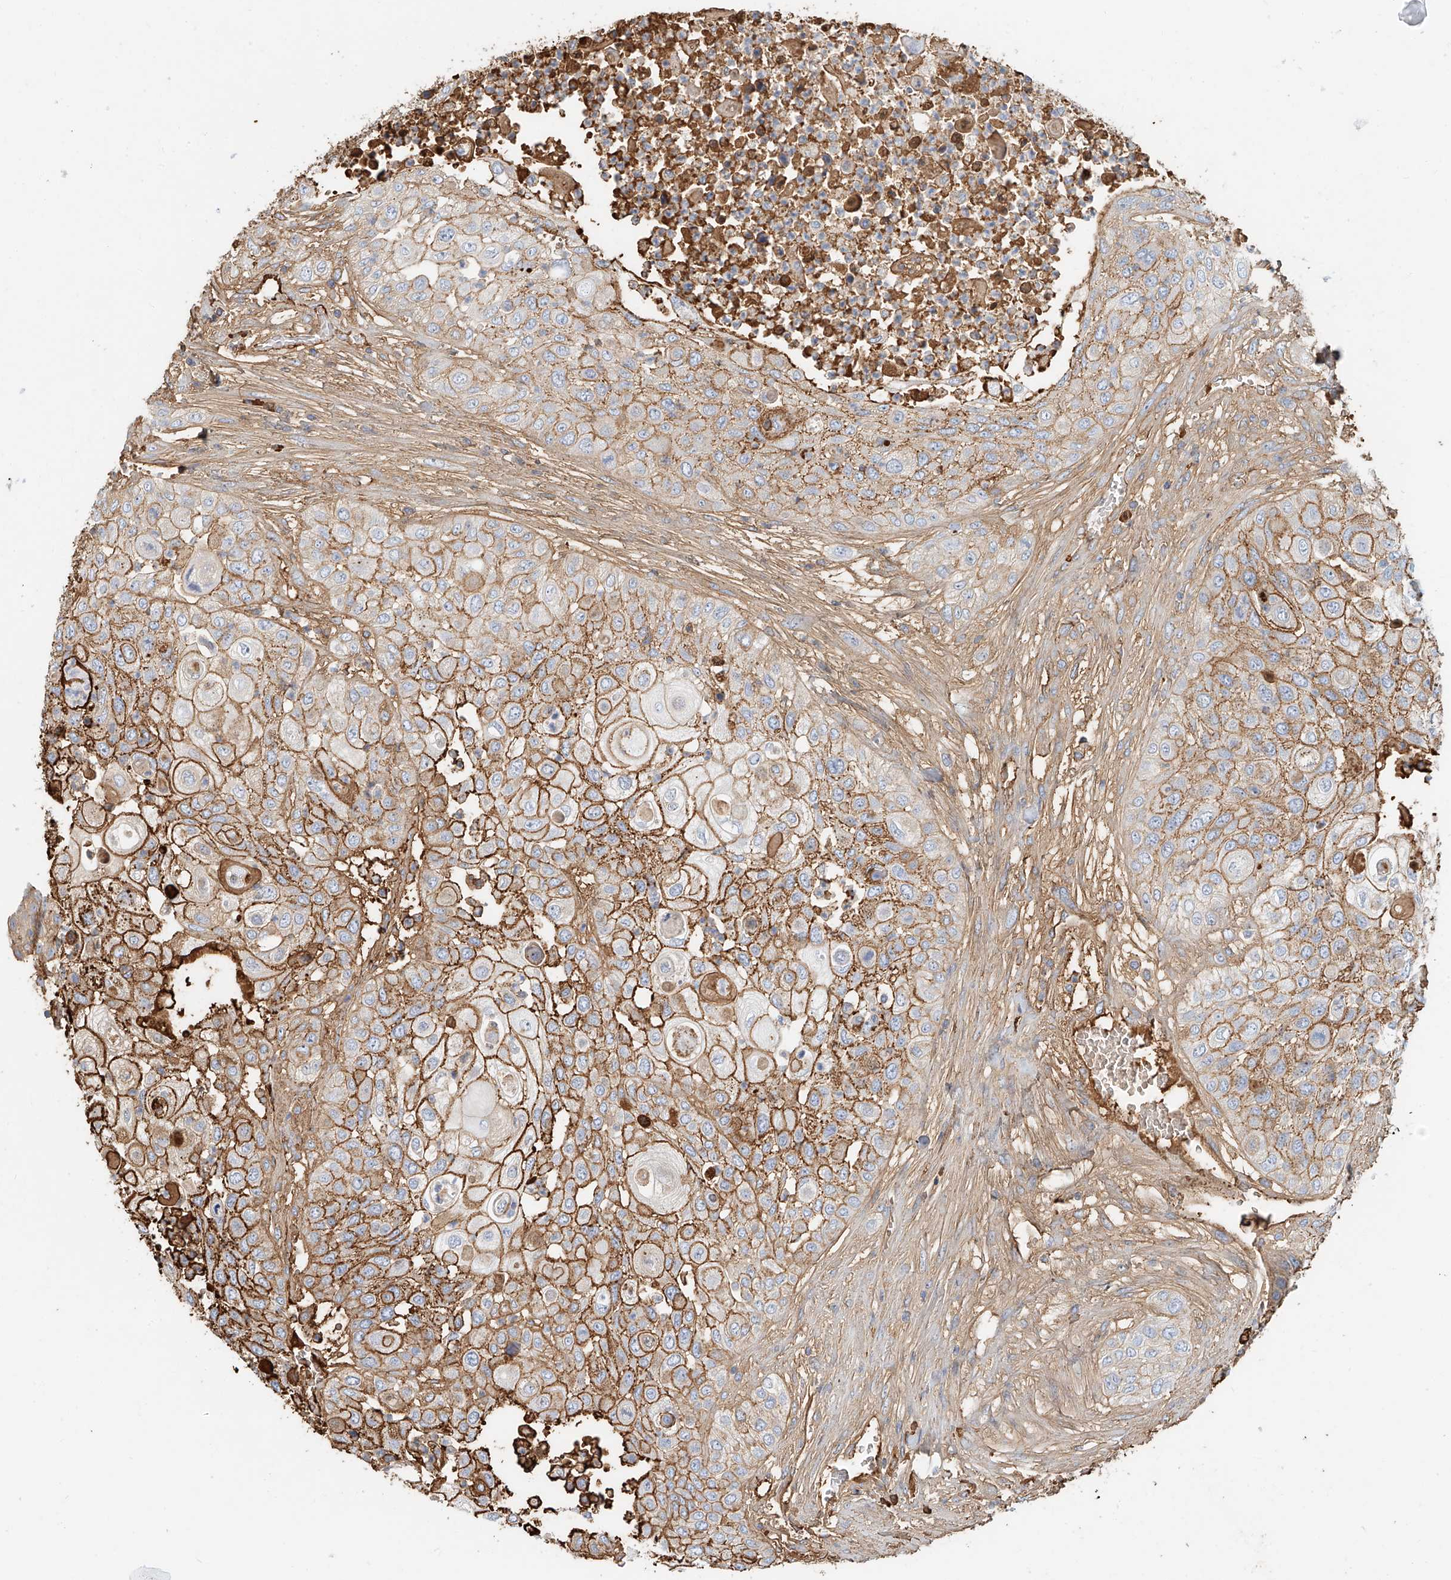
{"staining": {"intensity": "moderate", "quantity": ">75%", "location": "cytoplasmic/membranous"}, "tissue": "urothelial cancer", "cell_type": "Tumor cells", "image_type": "cancer", "snomed": [{"axis": "morphology", "description": "Urothelial carcinoma, High grade"}, {"axis": "topography", "description": "Urinary bladder"}], "caption": "Protein analysis of urothelial cancer tissue demonstrates moderate cytoplasmic/membranous expression in approximately >75% of tumor cells. Immunohistochemistry (ihc) stains the protein of interest in brown and the nuclei are stained blue.", "gene": "ZFP30", "patient": {"sex": "female", "age": 79}}